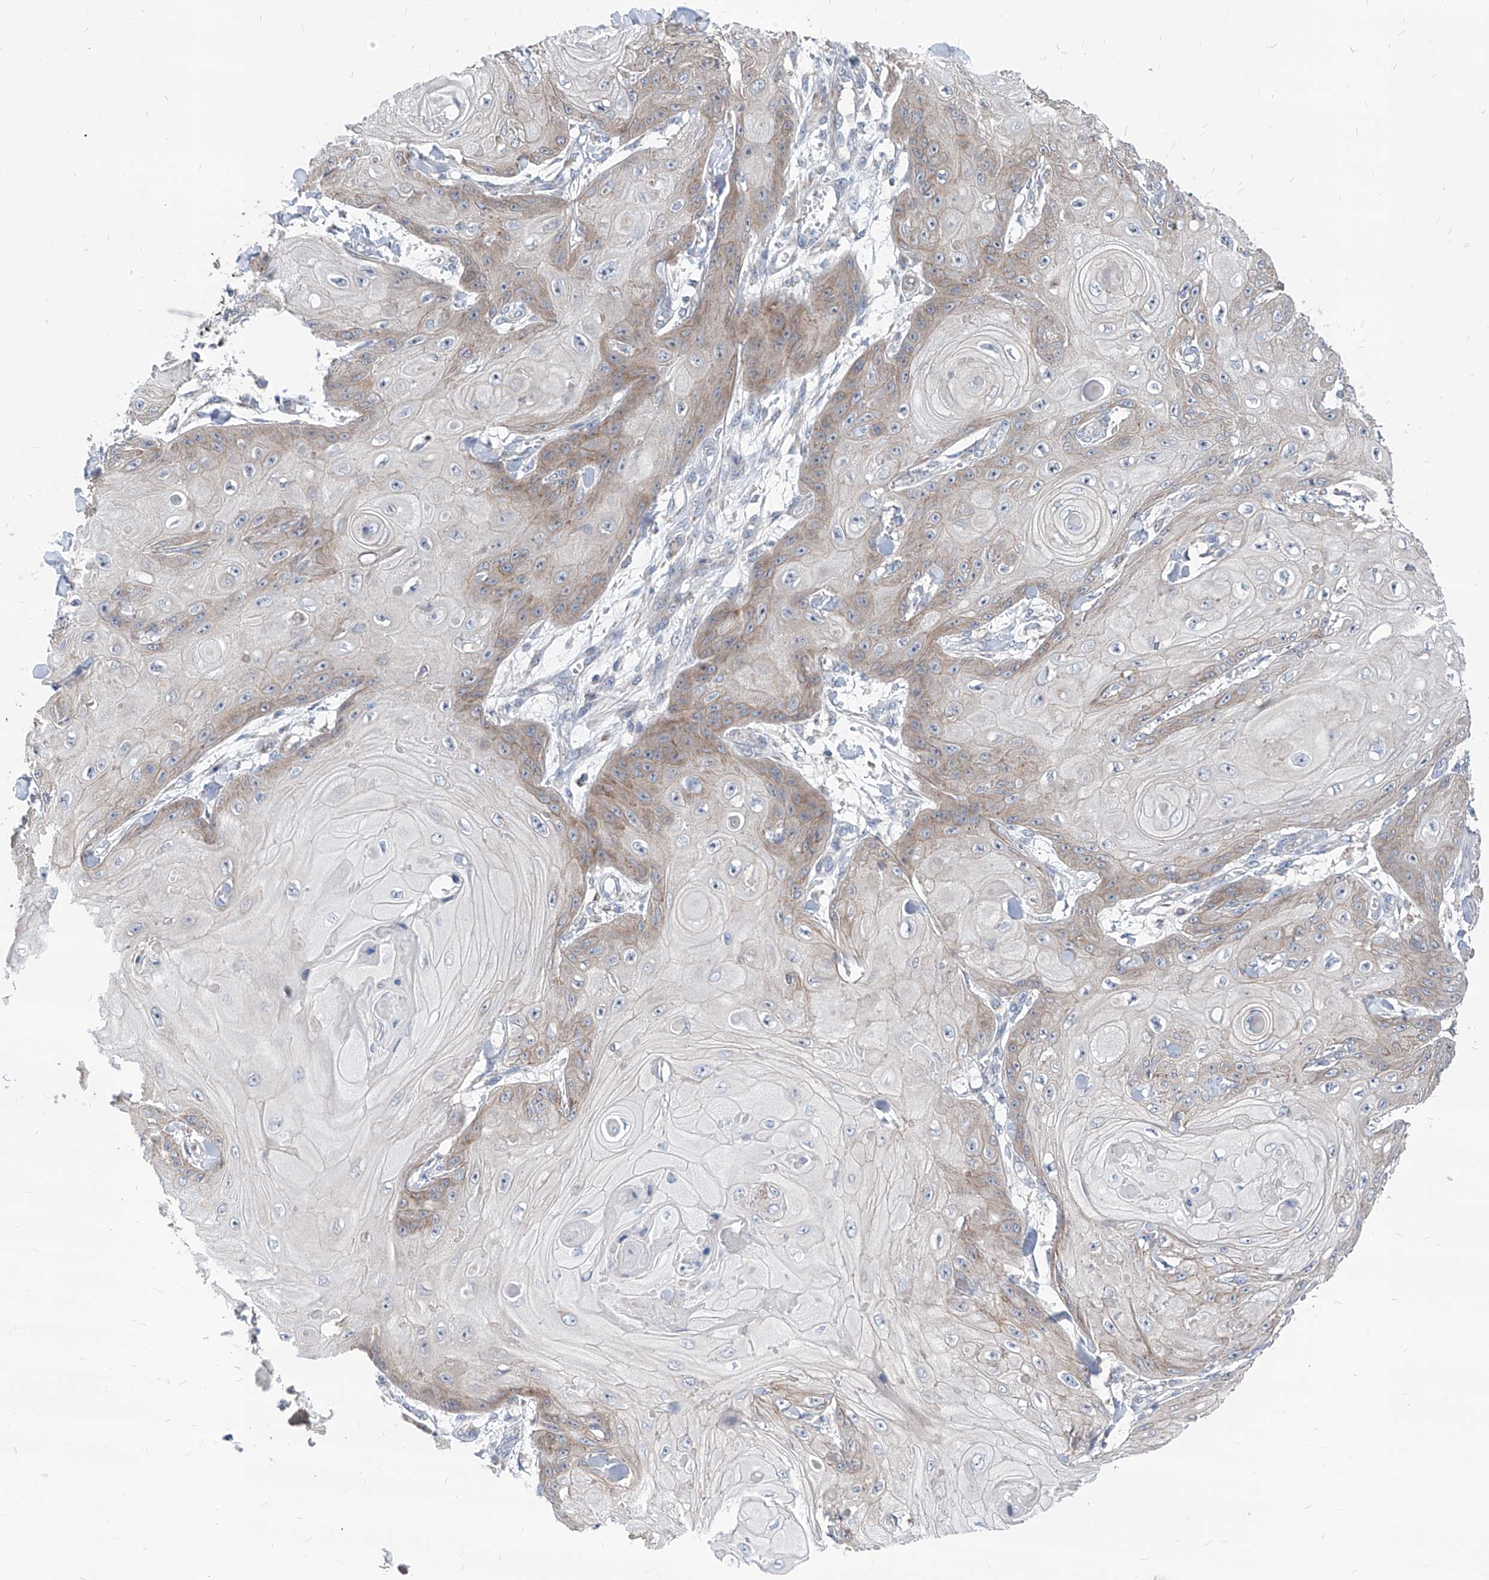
{"staining": {"intensity": "weak", "quantity": "25%-75%", "location": "cytoplasmic/membranous"}, "tissue": "skin cancer", "cell_type": "Tumor cells", "image_type": "cancer", "snomed": [{"axis": "morphology", "description": "Squamous cell carcinoma, NOS"}, {"axis": "topography", "description": "Skin"}], "caption": "A high-resolution photomicrograph shows IHC staining of skin cancer, which displays weak cytoplasmic/membranous expression in approximately 25%-75% of tumor cells.", "gene": "AGPS", "patient": {"sex": "male", "age": 74}}